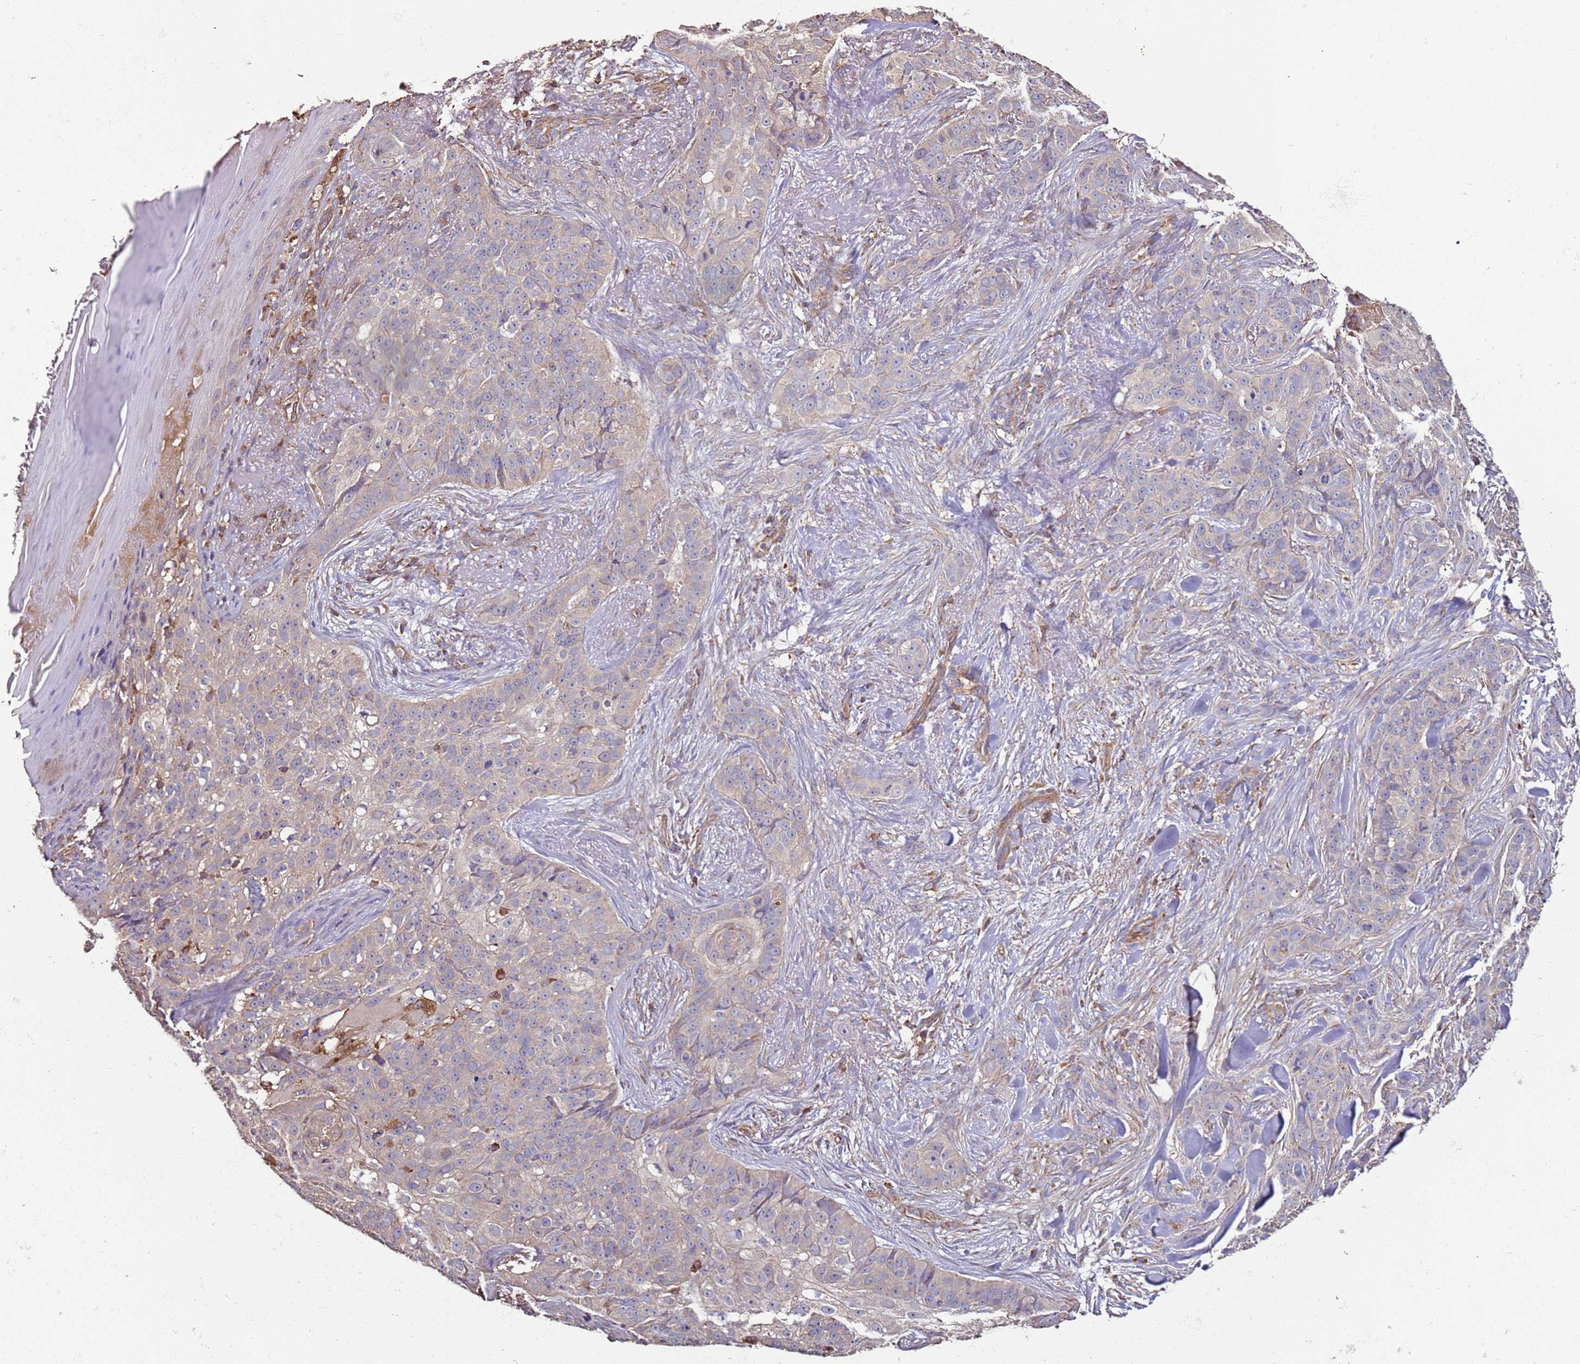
{"staining": {"intensity": "negative", "quantity": "none", "location": "none"}, "tissue": "skin cancer", "cell_type": "Tumor cells", "image_type": "cancer", "snomed": [{"axis": "morphology", "description": "Basal cell carcinoma"}, {"axis": "topography", "description": "Skin"}], "caption": "High magnification brightfield microscopy of skin cancer stained with DAB (3,3'-diaminobenzidine) (brown) and counterstained with hematoxylin (blue): tumor cells show no significant expression.", "gene": "RMND5A", "patient": {"sex": "female", "age": 92}}